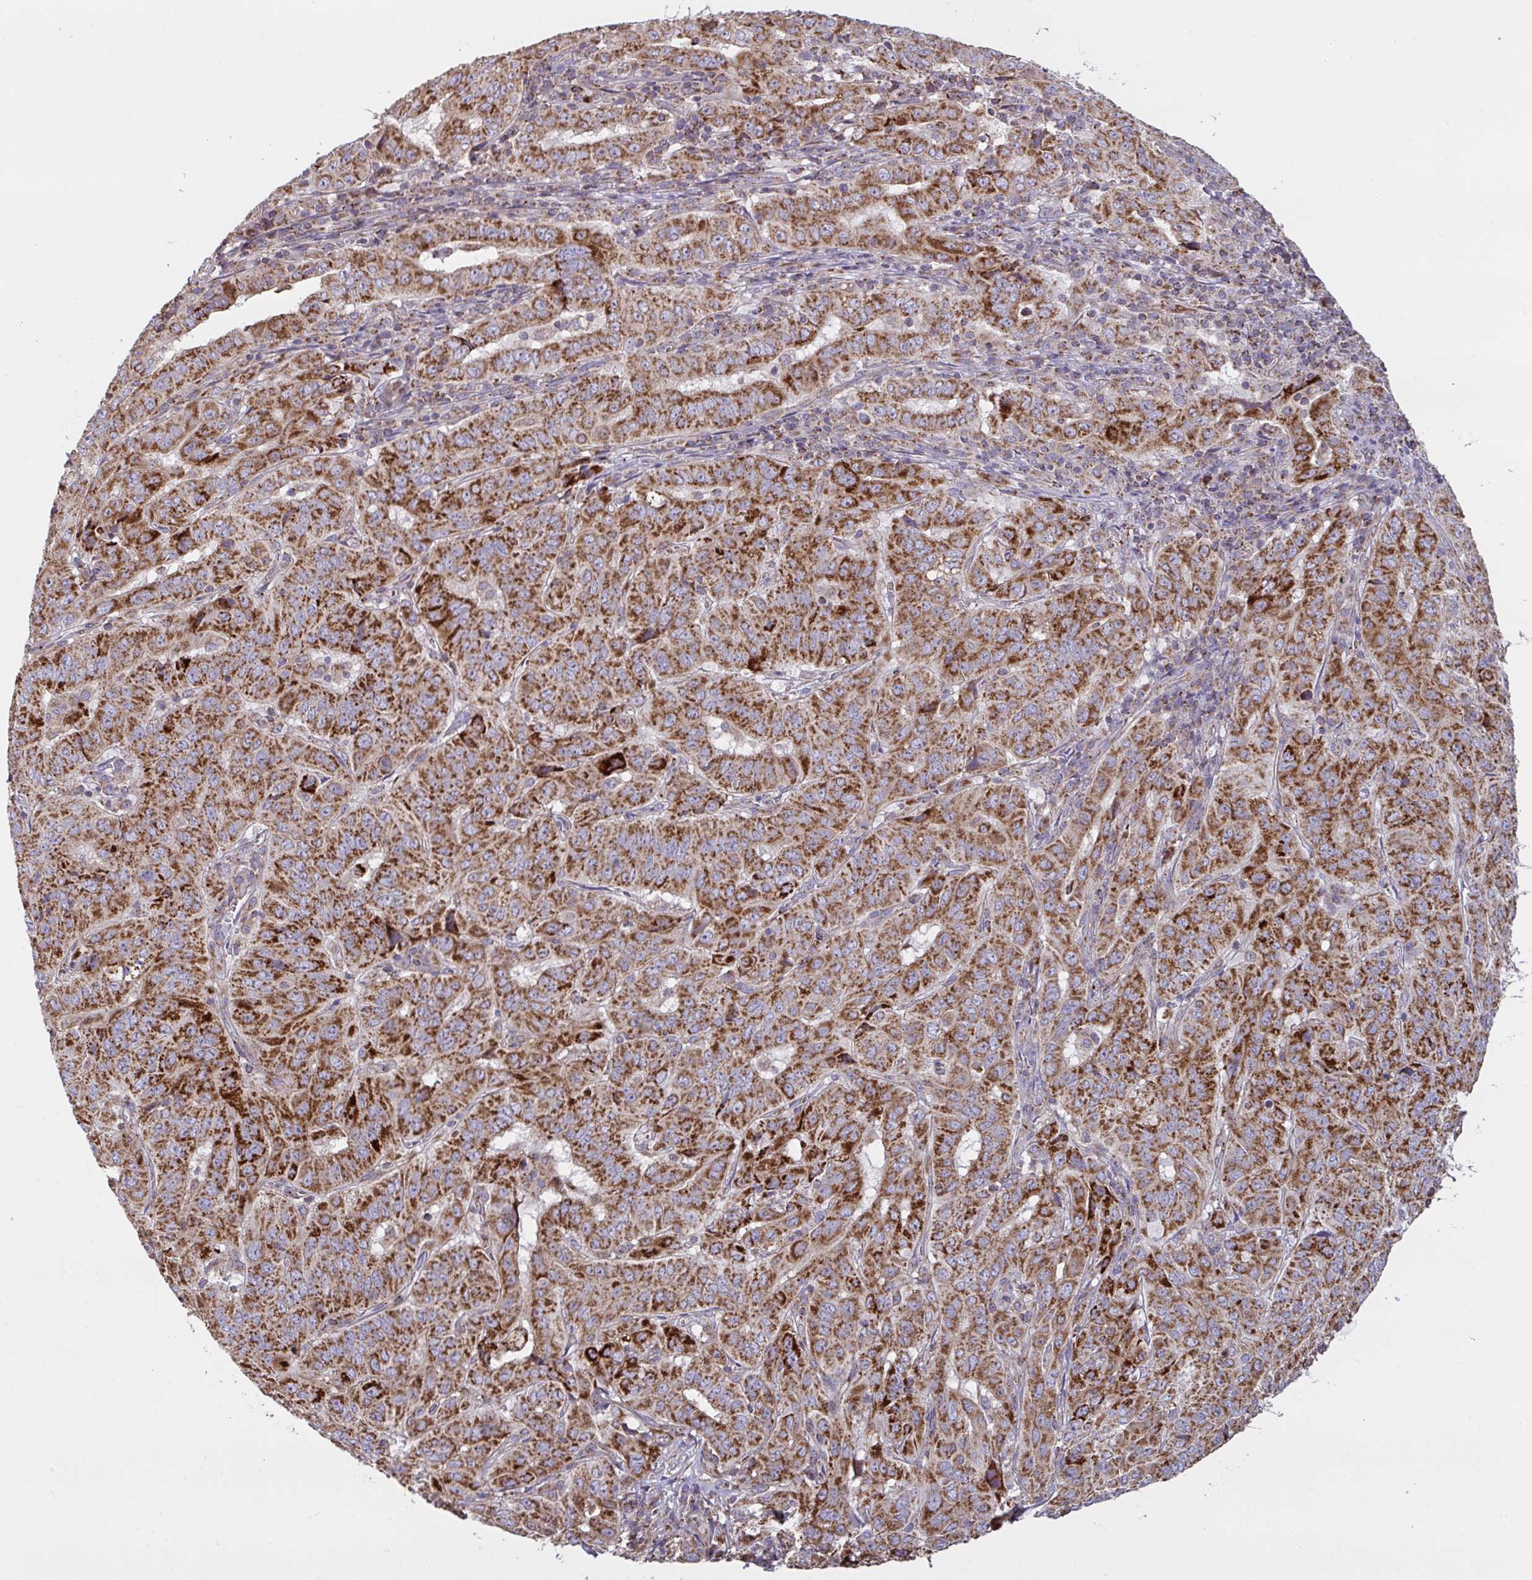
{"staining": {"intensity": "strong", "quantity": ">75%", "location": "cytoplasmic/membranous"}, "tissue": "pancreatic cancer", "cell_type": "Tumor cells", "image_type": "cancer", "snomed": [{"axis": "morphology", "description": "Adenocarcinoma, NOS"}, {"axis": "topography", "description": "Pancreas"}], "caption": "Human pancreatic cancer stained for a protein (brown) displays strong cytoplasmic/membranous positive expression in about >75% of tumor cells.", "gene": "MICOS10", "patient": {"sex": "male", "age": 63}}